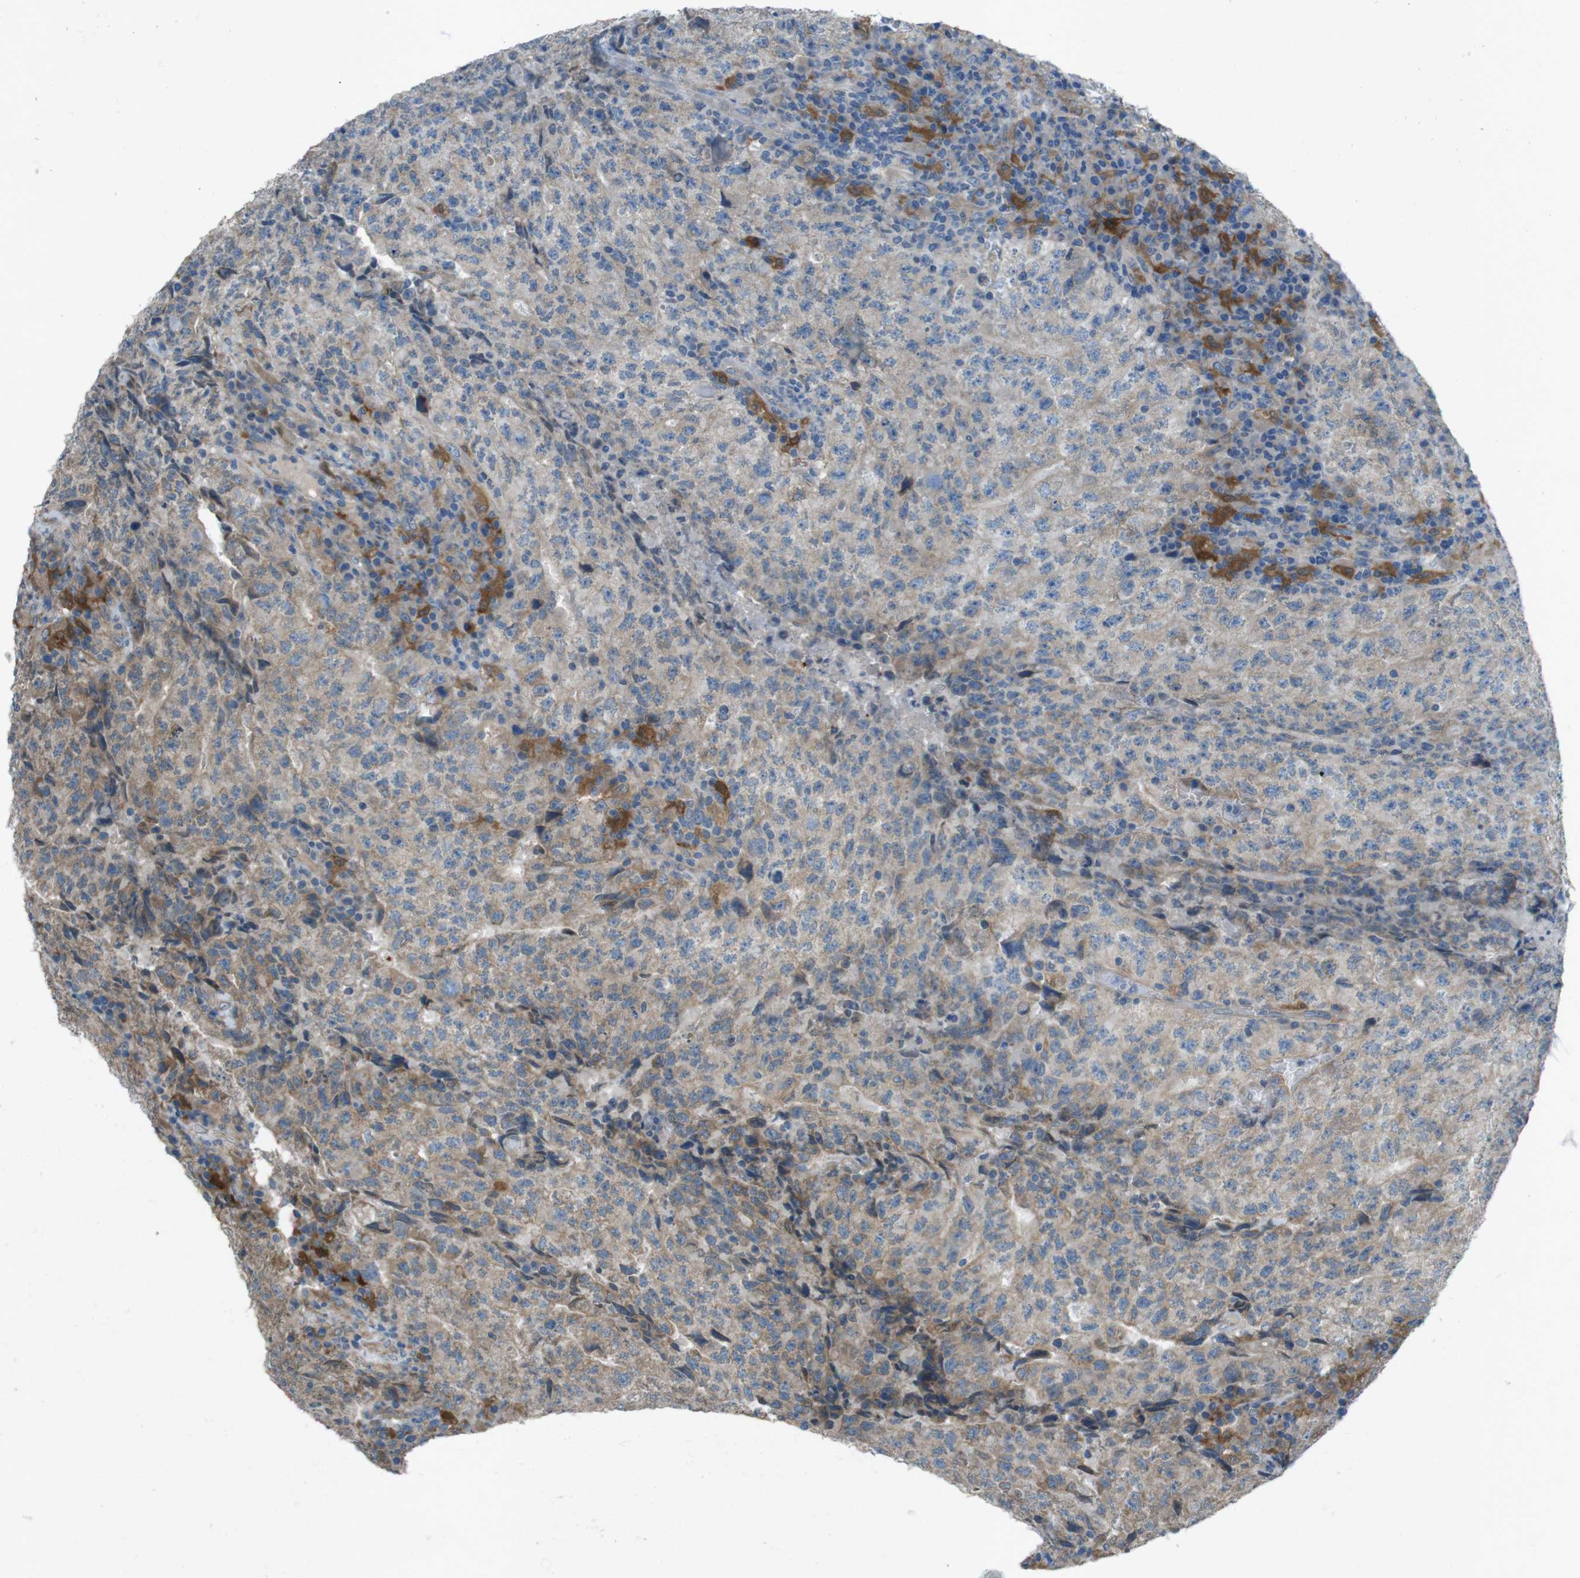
{"staining": {"intensity": "weak", "quantity": "25%-75%", "location": "cytoplasmic/membranous"}, "tissue": "testis cancer", "cell_type": "Tumor cells", "image_type": "cancer", "snomed": [{"axis": "morphology", "description": "Necrosis, NOS"}, {"axis": "morphology", "description": "Carcinoma, Embryonal, NOS"}, {"axis": "topography", "description": "Testis"}], "caption": "Immunohistochemical staining of testis cancer (embryonal carcinoma) demonstrates low levels of weak cytoplasmic/membranous protein expression in about 25%-75% of tumor cells.", "gene": "TMEM41B", "patient": {"sex": "male", "age": 19}}